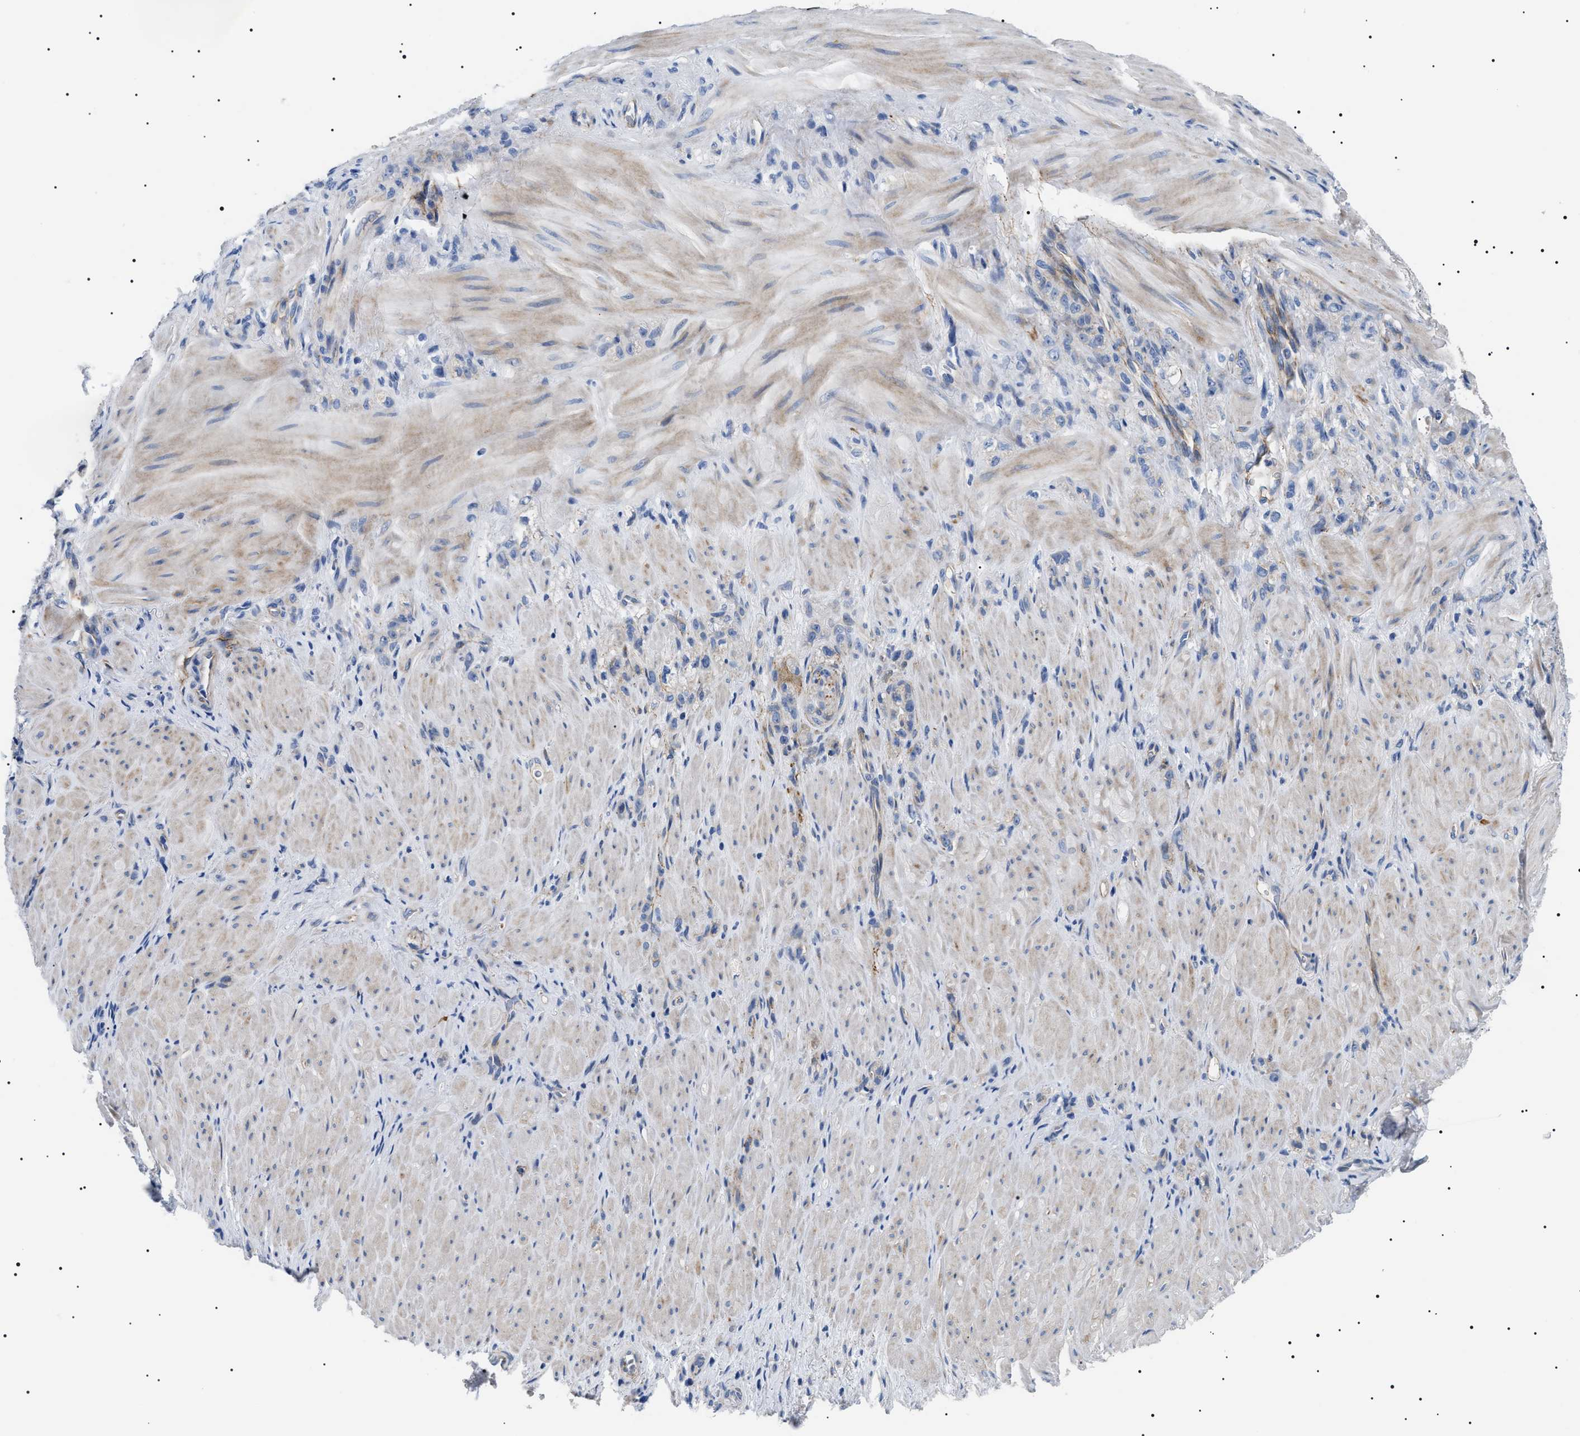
{"staining": {"intensity": "negative", "quantity": "none", "location": "none"}, "tissue": "stomach cancer", "cell_type": "Tumor cells", "image_type": "cancer", "snomed": [{"axis": "morphology", "description": "Normal tissue, NOS"}, {"axis": "morphology", "description": "Adenocarcinoma, NOS"}, {"axis": "topography", "description": "Stomach"}], "caption": "Immunohistochemical staining of adenocarcinoma (stomach) displays no significant staining in tumor cells.", "gene": "TMEM222", "patient": {"sex": "male", "age": 82}}